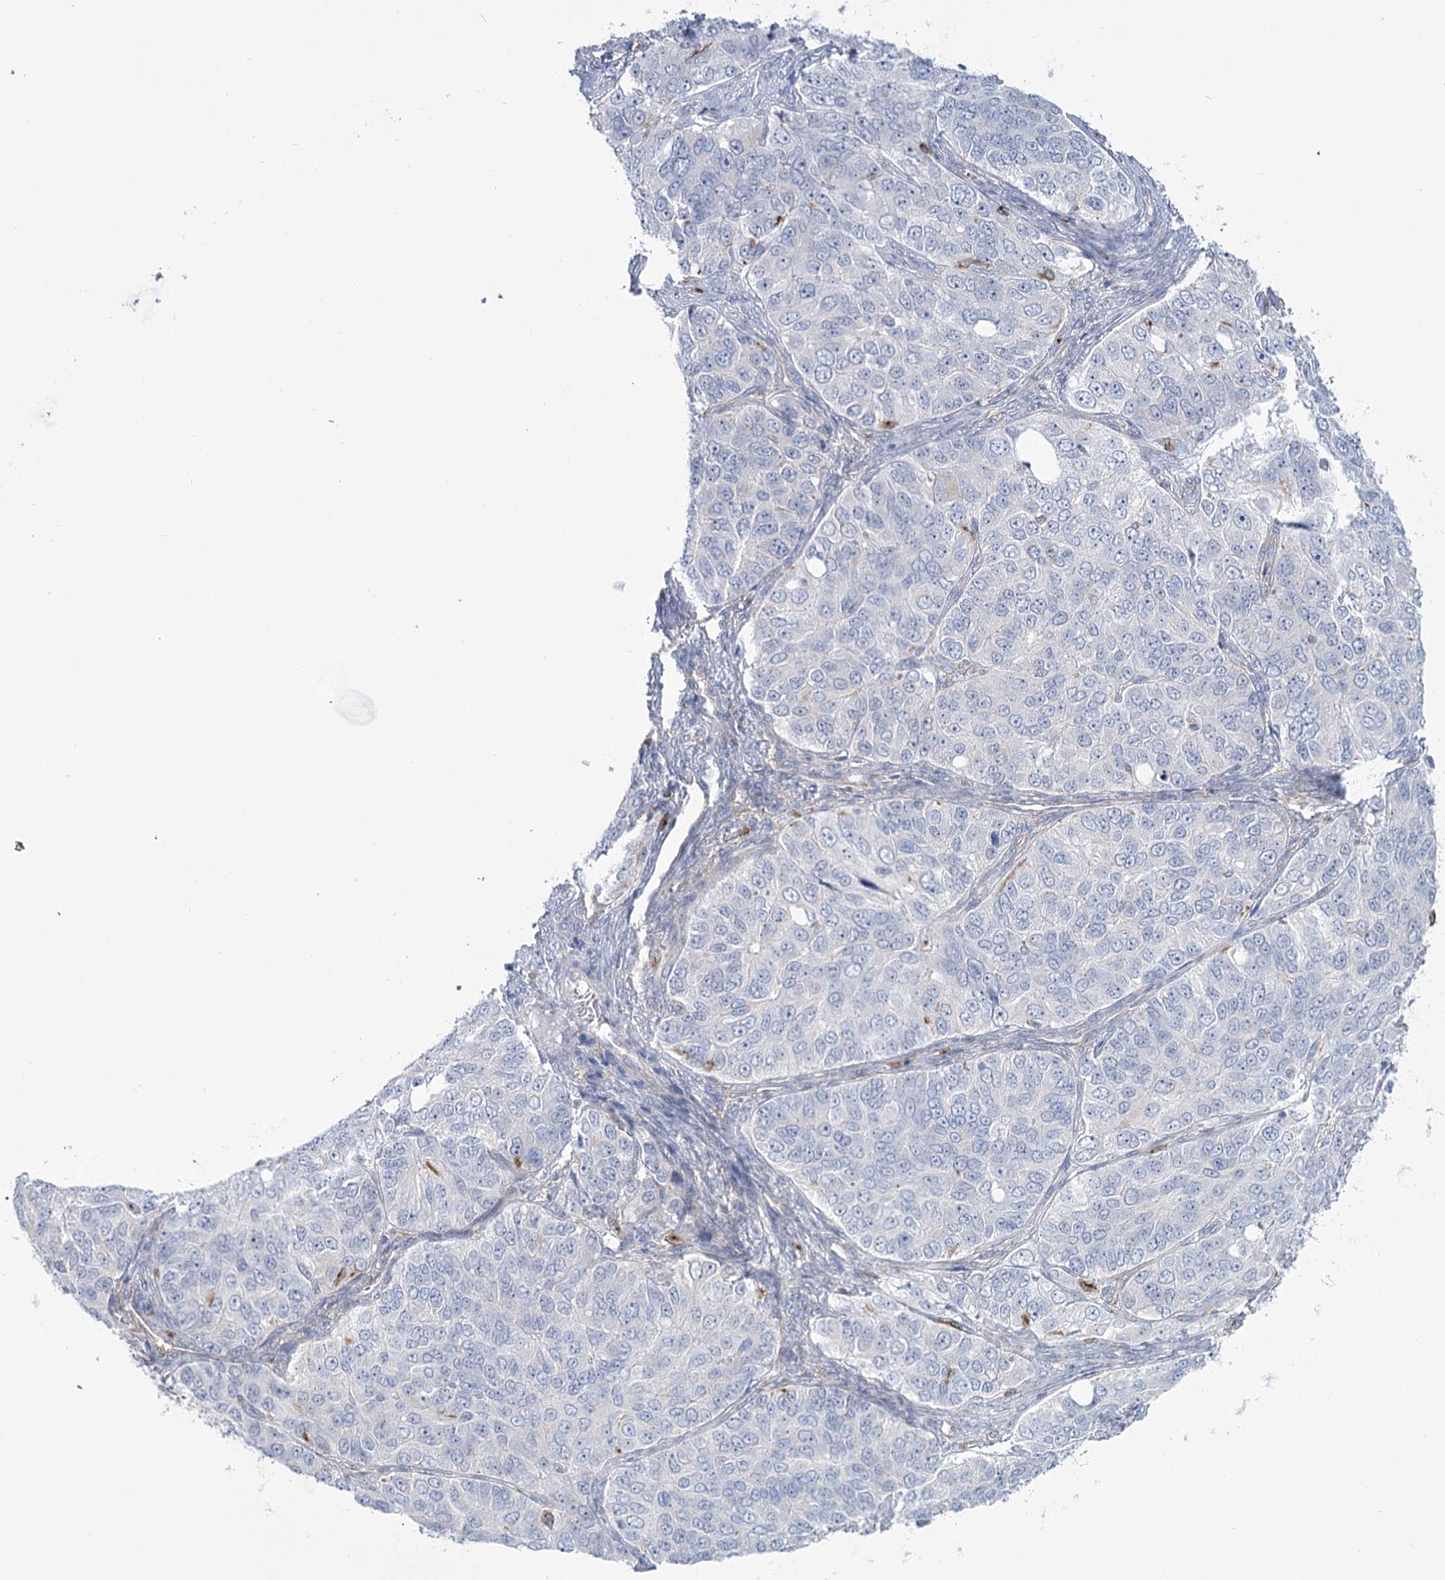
{"staining": {"intensity": "negative", "quantity": "none", "location": "none"}, "tissue": "ovarian cancer", "cell_type": "Tumor cells", "image_type": "cancer", "snomed": [{"axis": "morphology", "description": "Carcinoma, endometroid"}, {"axis": "topography", "description": "Ovary"}], "caption": "Tumor cells show no significant protein expression in ovarian endometroid carcinoma.", "gene": "CCDC88A", "patient": {"sex": "female", "age": 51}}